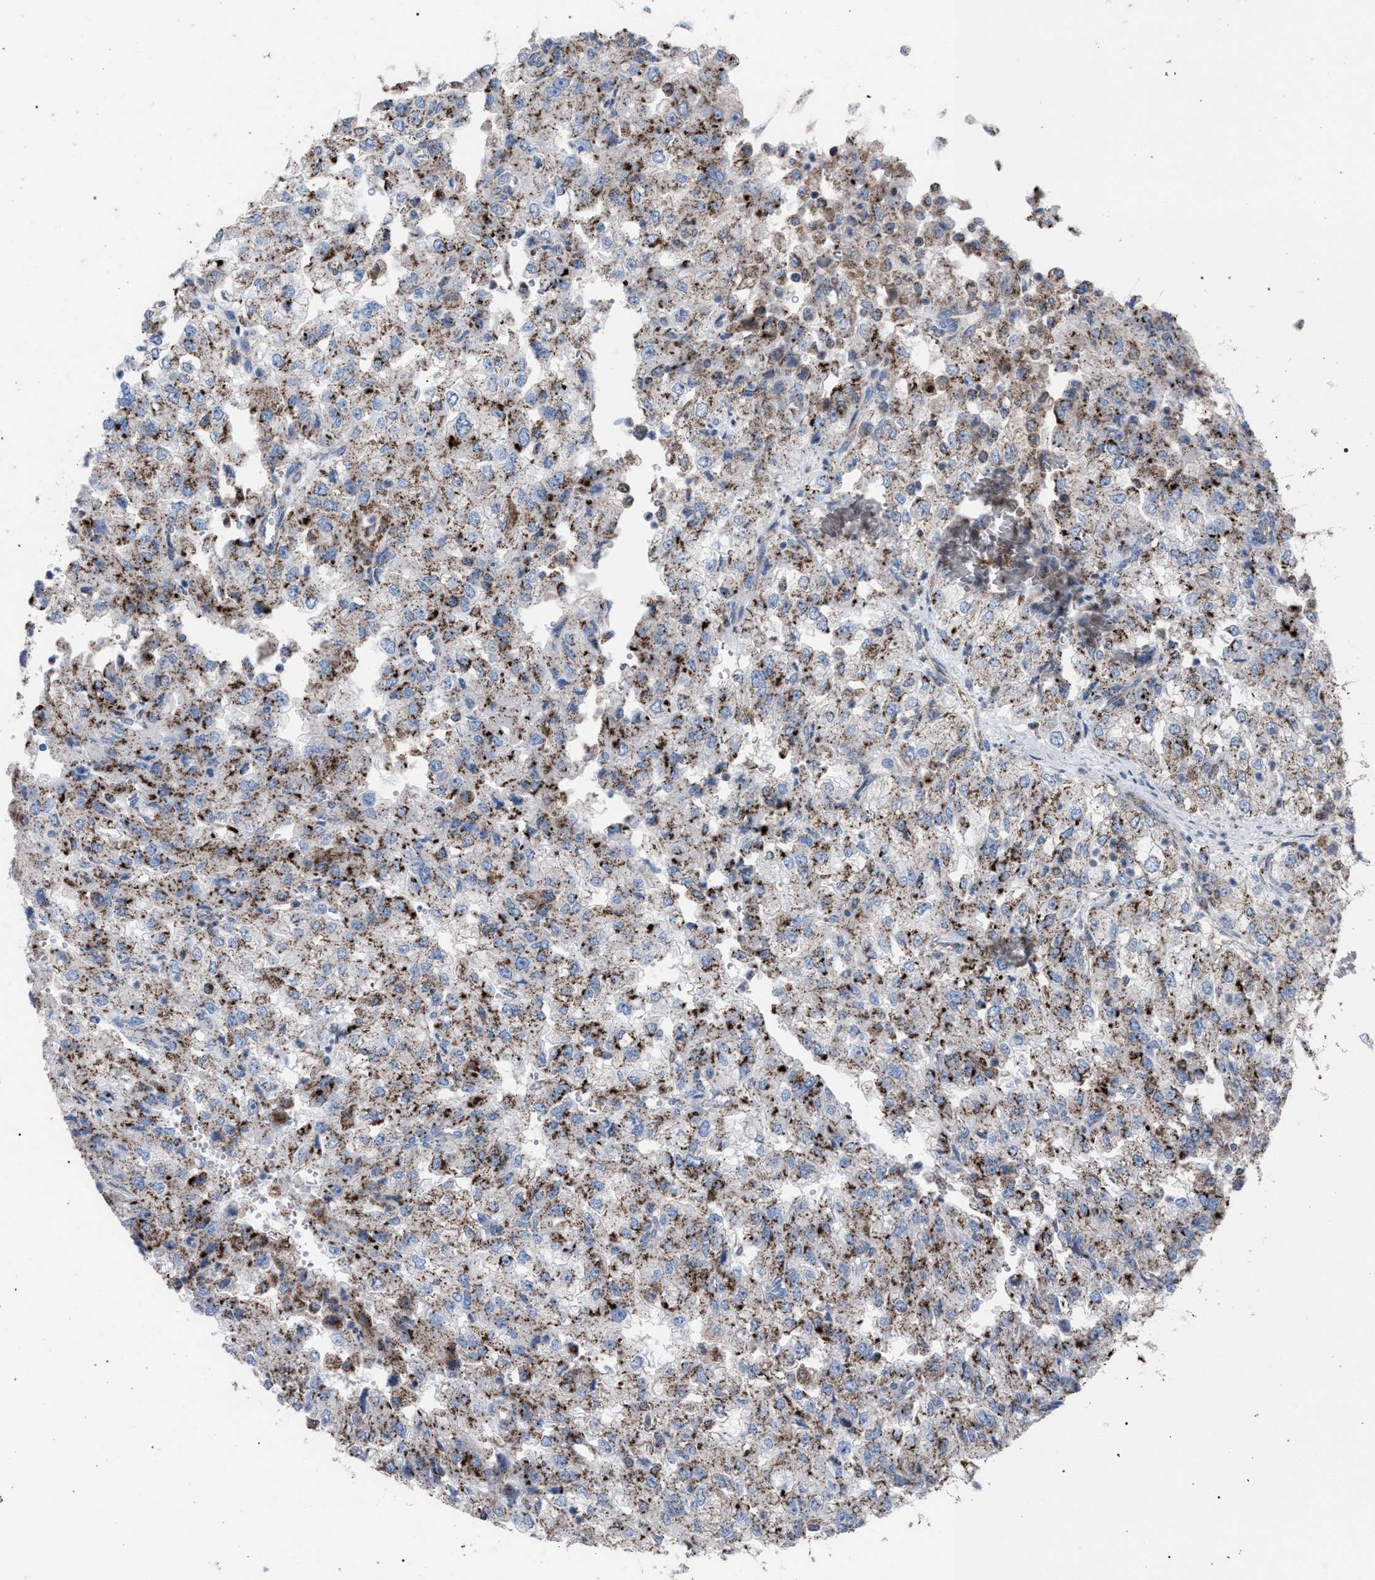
{"staining": {"intensity": "weak", "quantity": ">75%", "location": "cytoplasmic/membranous"}, "tissue": "renal cancer", "cell_type": "Tumor cells", "image_type": "cancer", "snomed": [{"axis": "morphology", "description": "Adenocarcinoma, NOS"}, {"axis": "topography", "description": "Kidney"}], "caption": "Renal cancer stained with immunohistochemistry (IHC) displays weak cytoplasmic/membranous staining in approximately >75% of tumor cells.", "gene": "HSD17B4", "patient": {"sex": "female", "age": 54}}